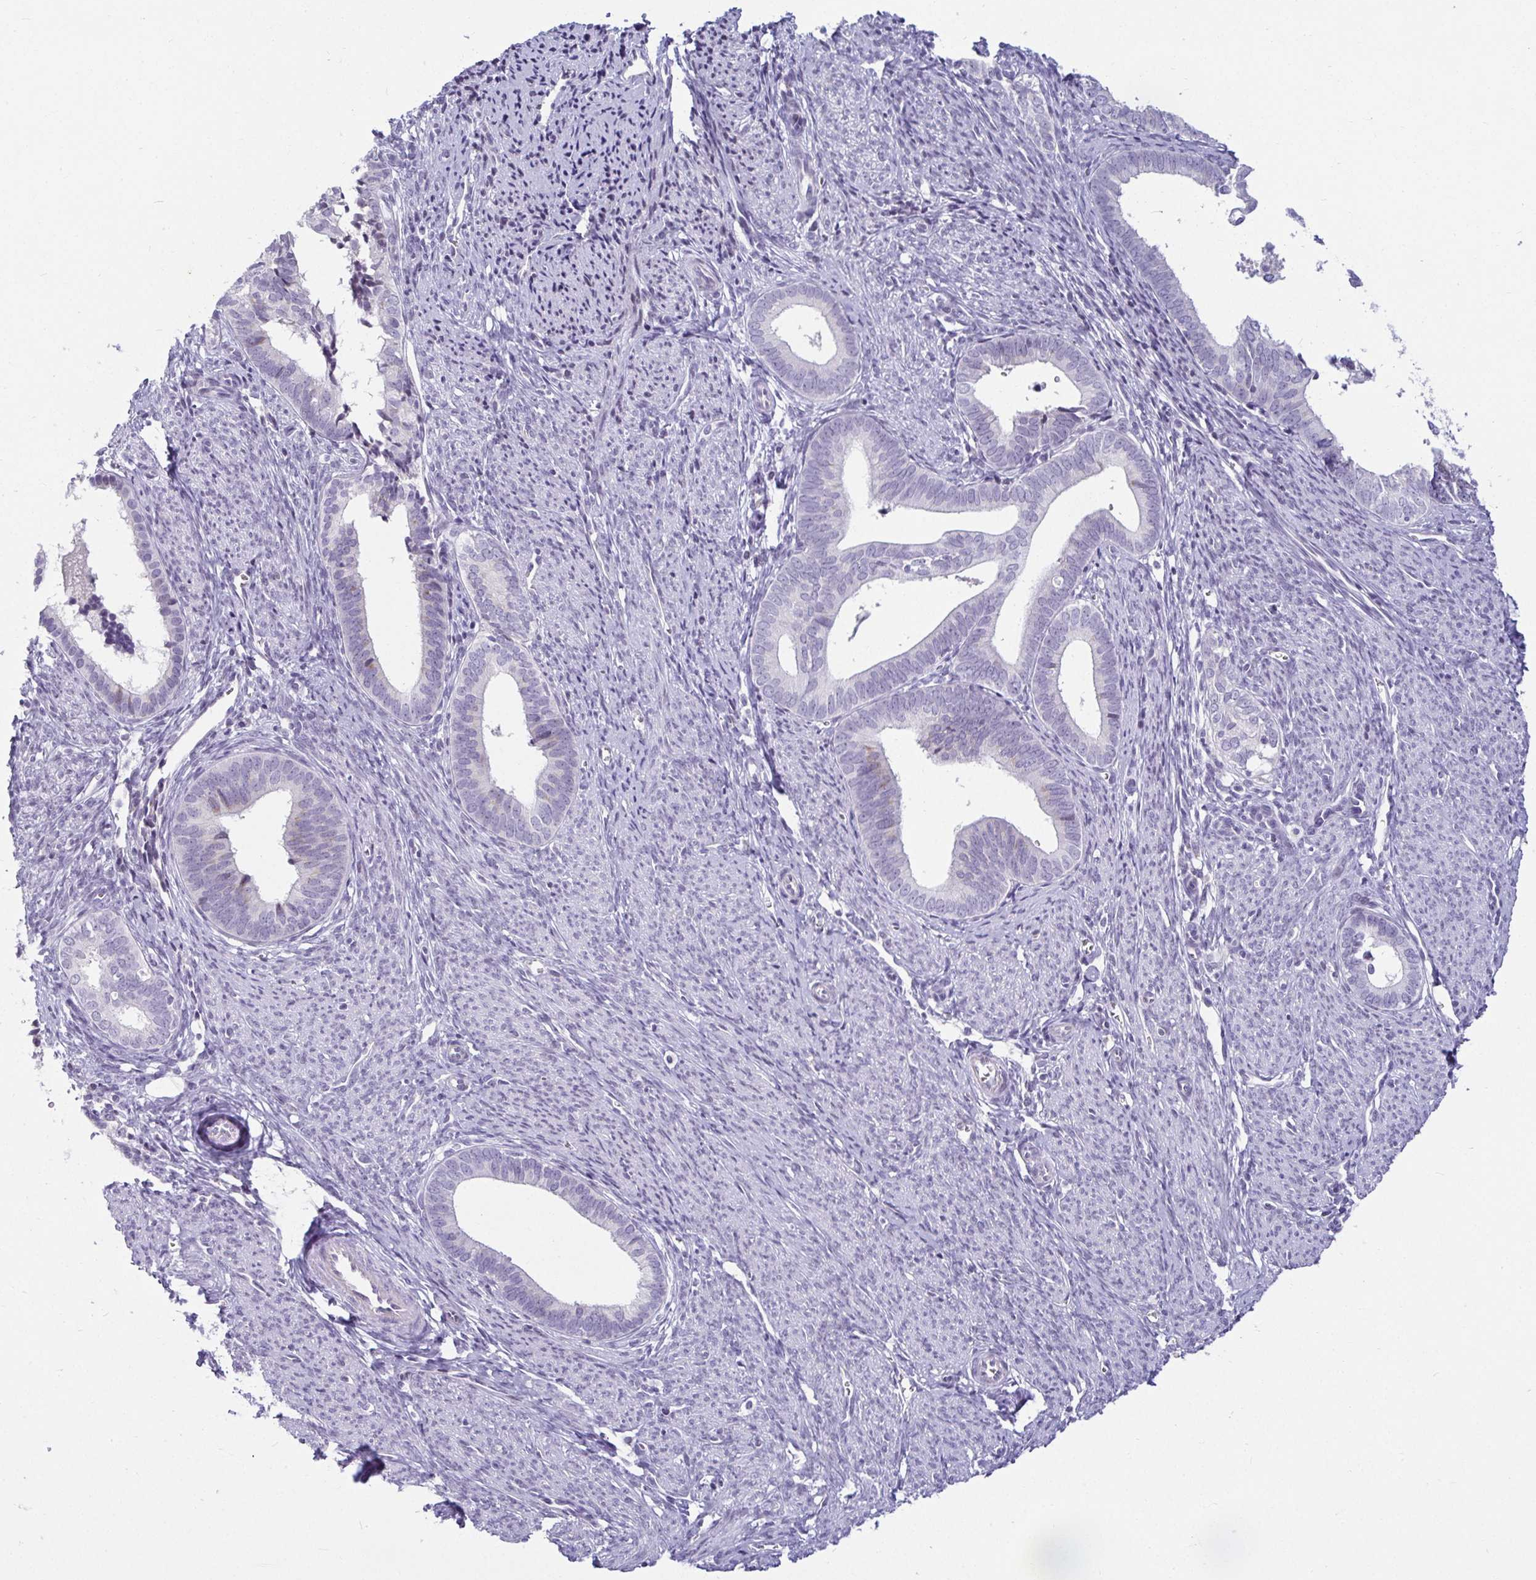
{"staining": {"intensity": "negative", "quantity": "none", "location": "none"}, "tissue": "endometrial cancer", "cell_type": "Tumor cells", "image_type": "cancer", "snomed": [{"axis": "morphology", "description": "Adenocarcinoma, NOS"}, {"axis": "topography", "description": "Endometrium"}], "caption": "Immunohistochemistry of endometrial cancer shows no staining in tumor cells.", "gene": "CR2", "patient": {"sex": "female", "age": 75}}